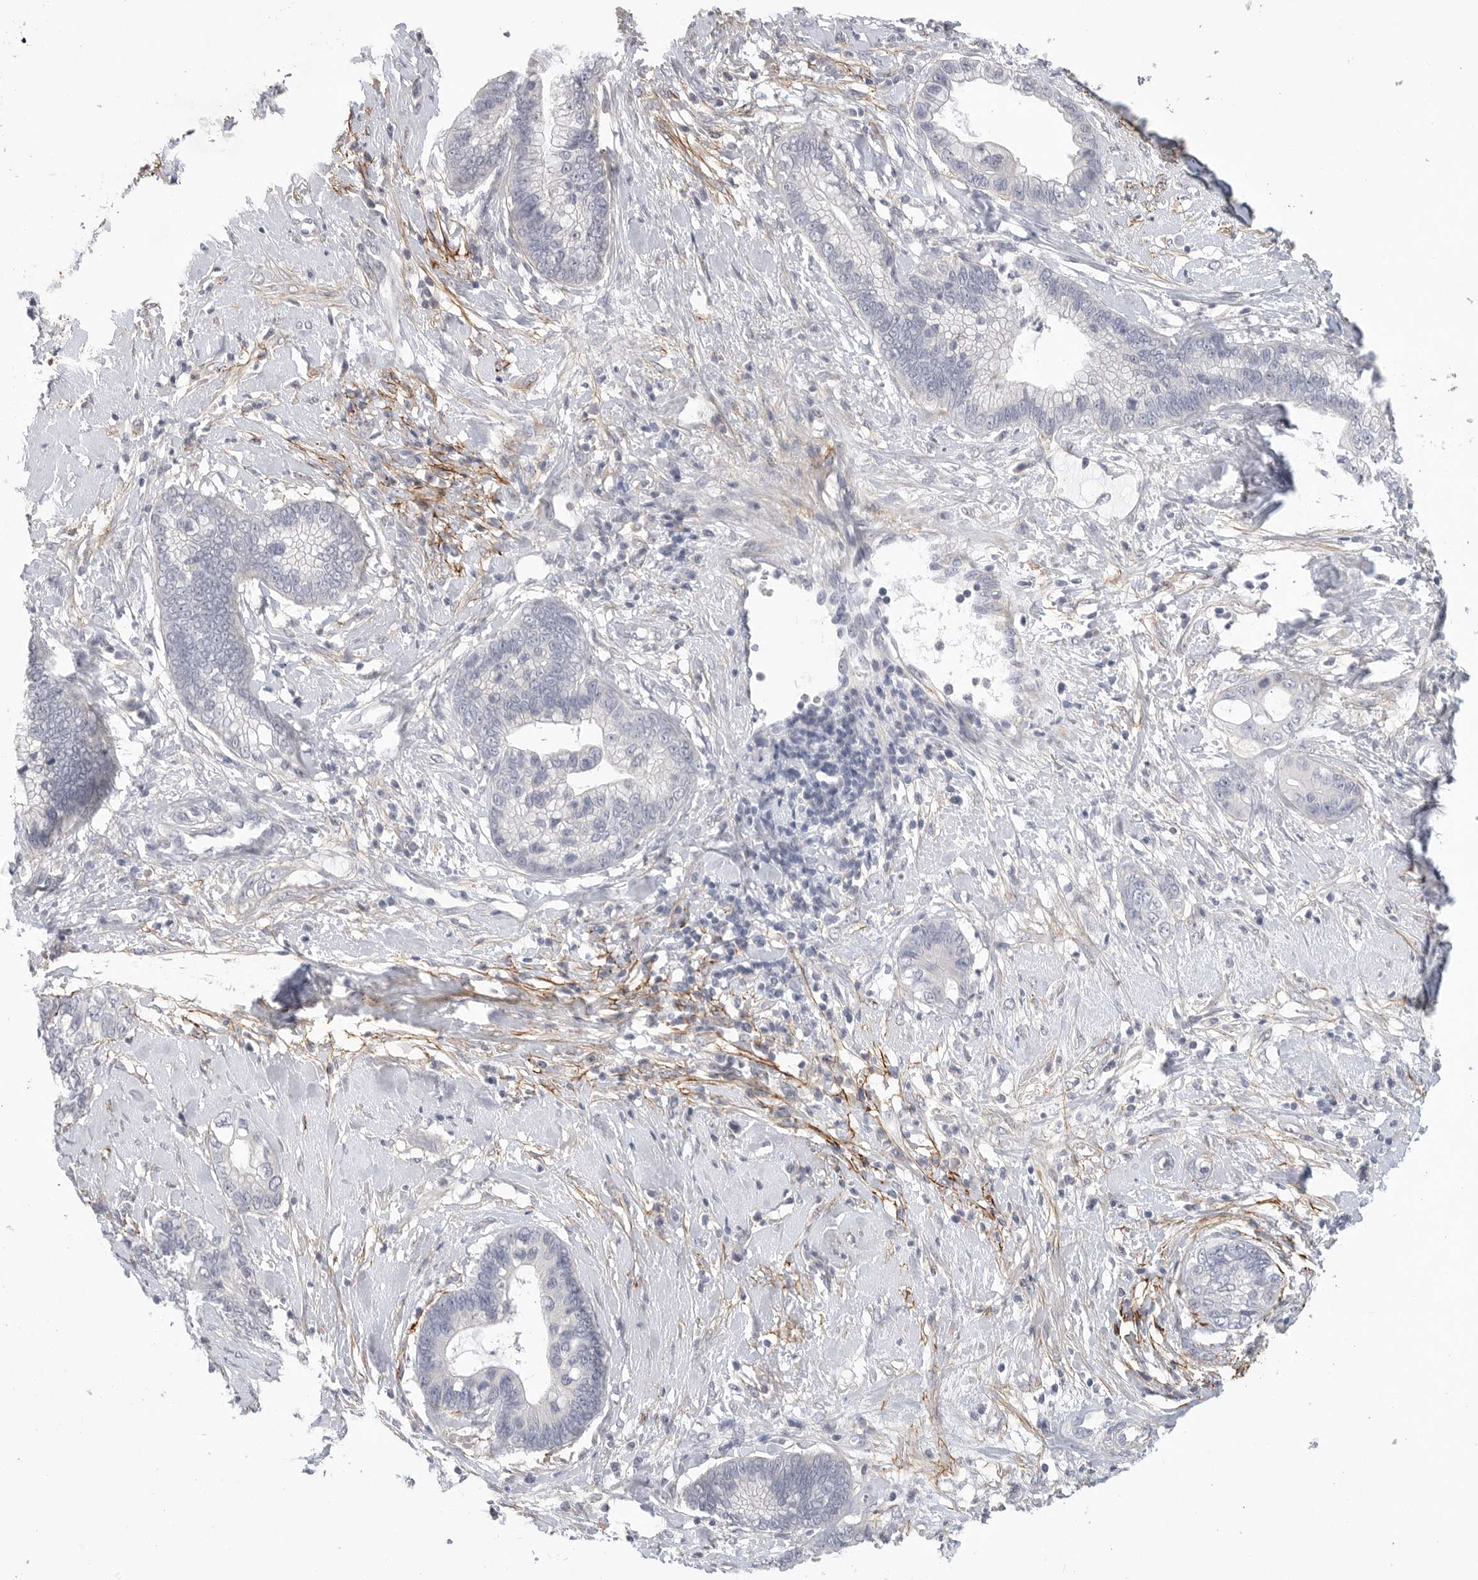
{"staining": {"intensity": "negative", "quantity": "none", "location": "none"}, "tissue": "cervical cancer", "cell_type": "Tumor cells", "image_type": "cancer", "snomed": [{"axis": "morphology", "description": "Adenocarcinoma, NOS"}, {"axis": "topography", "description": "Cervix"}], "caption": "Immunohistochemistry of cervical adenocarcinoma demonstrates no staining in tumor cells. (IHC, brightfield microscopy, high magnification).", "gene": "FBN2", "patient": {"sex": "female", "age": 44}}